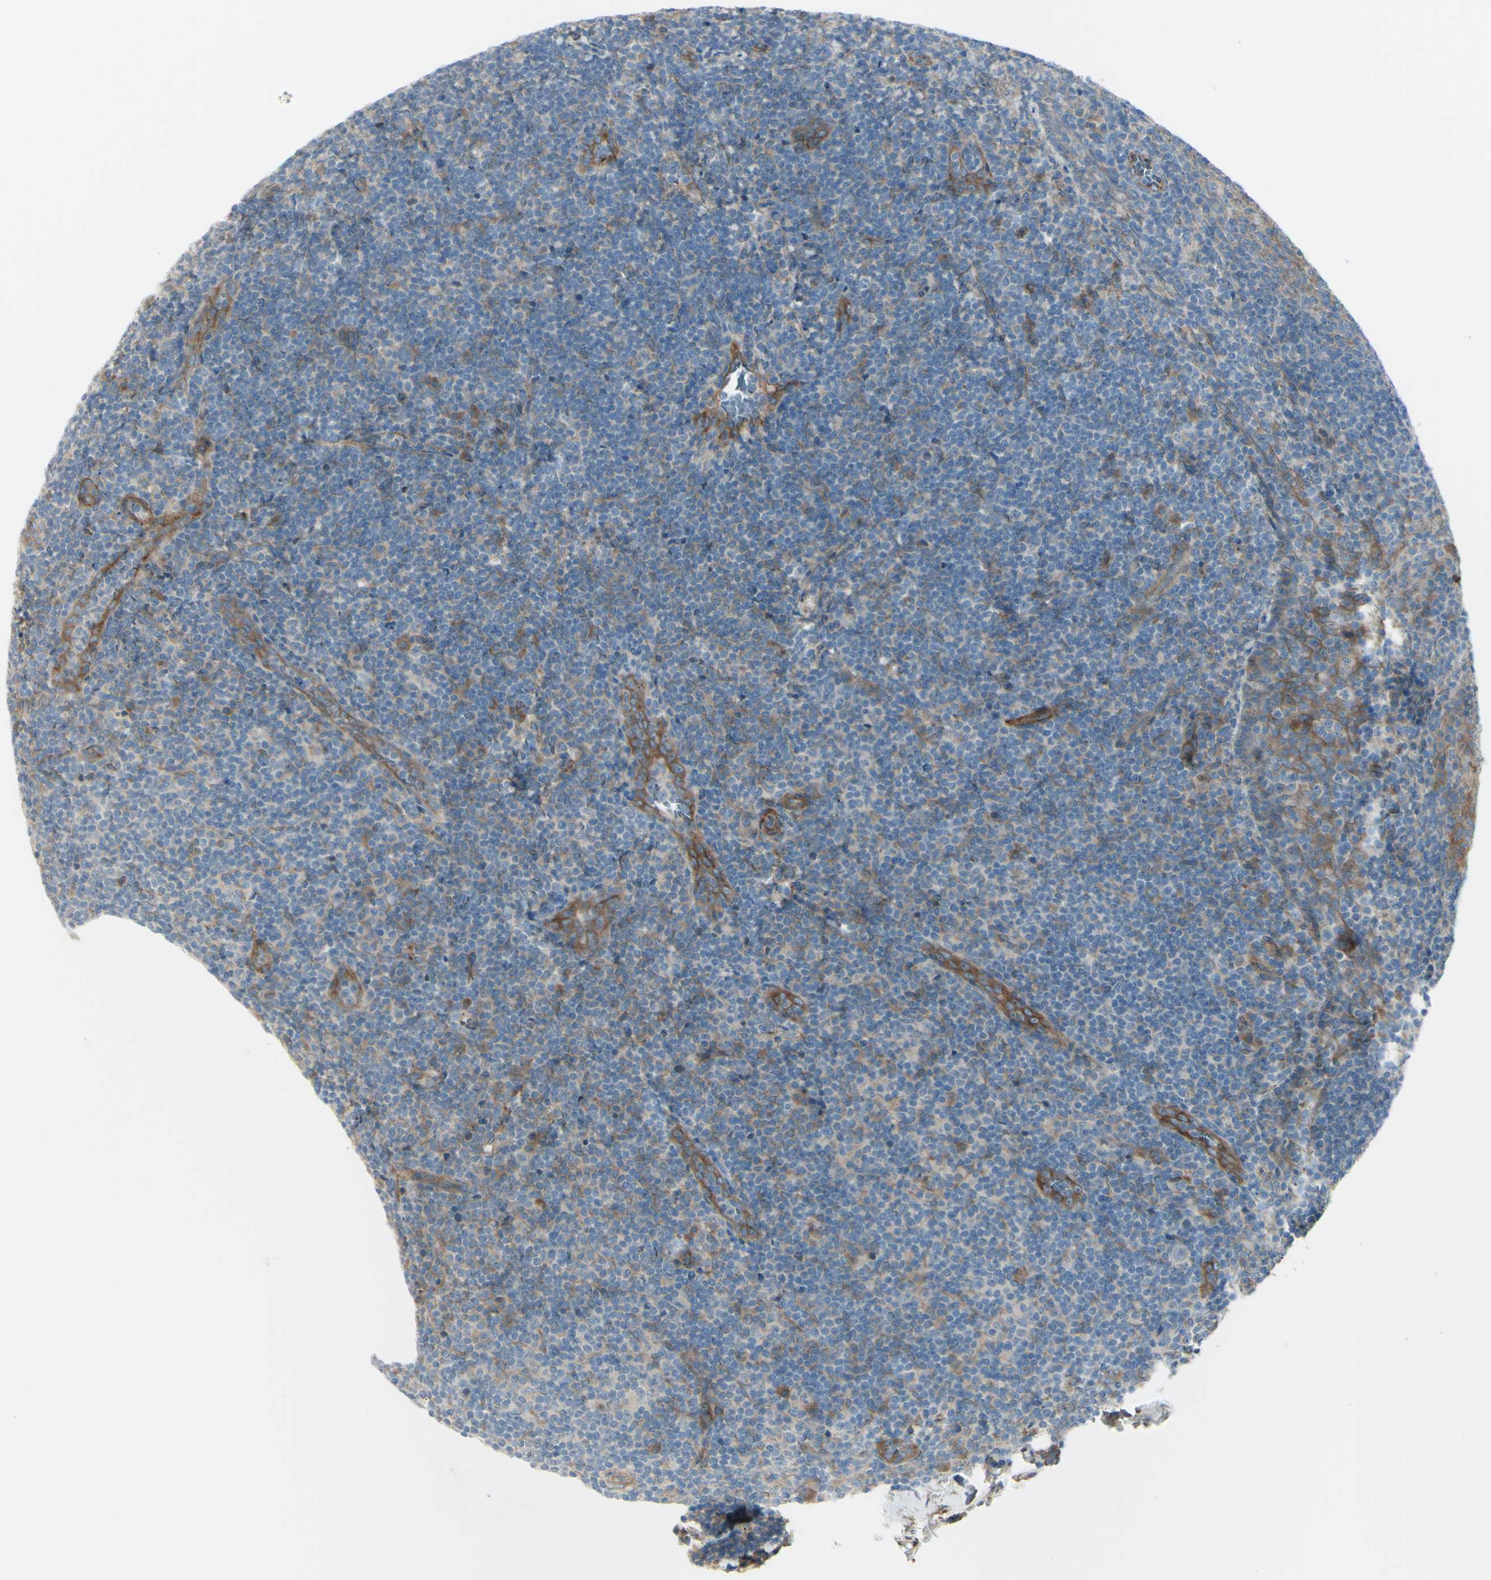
{"staining": {"intensity": "moderate", "quantity": ">75%", "location": "cytoplasmic/membranous"}, "tissue": "tonsil", "cell_type": "Germinal center cells", "image_type": "normal", "snomed": [{"axis": "morphology", "description": "Normal tissue, NOS"}, {"axis": "topography", "description": "Tonsil"}], "caption": "High-magnification brightfield microscopy of normal tonsil stained with DAB (3,3'-diaminobenzidine) (brown) and counterstained with hematoxylin (blue). germinal center cells exhibit moderate cytoplasmic/membranous expression is appreciated in approximately>75% of cells.", "gene": "PCDHGA10", "patient": {"sex": "male", "age": 31}}